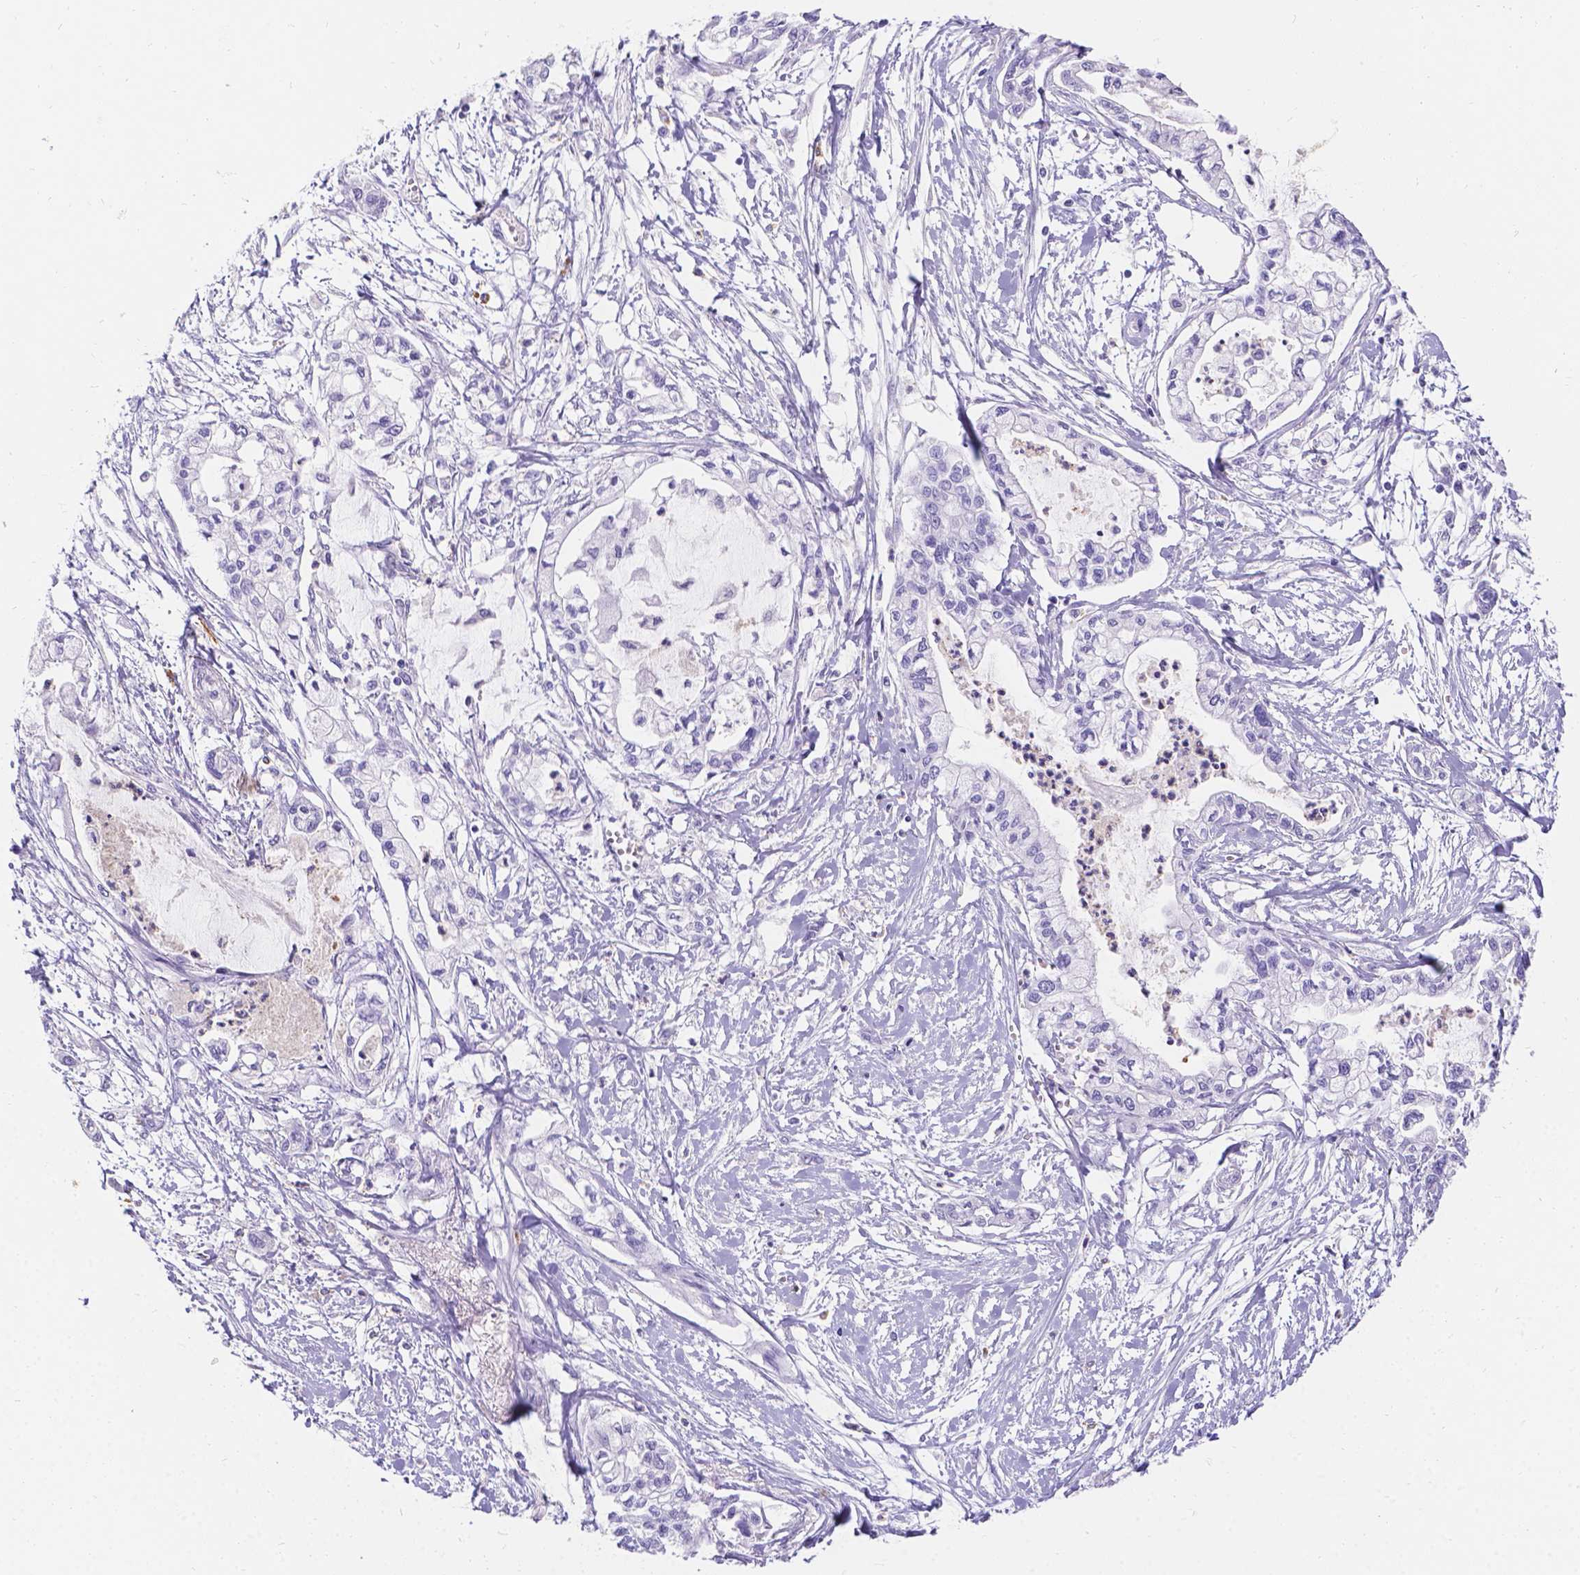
{"staining": {"intensity": "negative", "quantity": "none", "location": "none"}, "tissue": "pancreatic cancer", "cell_type": "Tumor cells", "image_type": "cancer", "snomed": [{"axis": "morphology", "description": "Adenocarcinoma, NOS"}, {"axis": "topography", "description": "Pancreas"}], "caption": "Tumor cells show no significant protein expression in pancreatic cancer (adenocarcinoma). The staining is performed using DAB brown chromogen with nuclei counter-stained in using hematoxylin.", "gene": "GNRHR", "patient": {"sex": "male", "age": 54}}